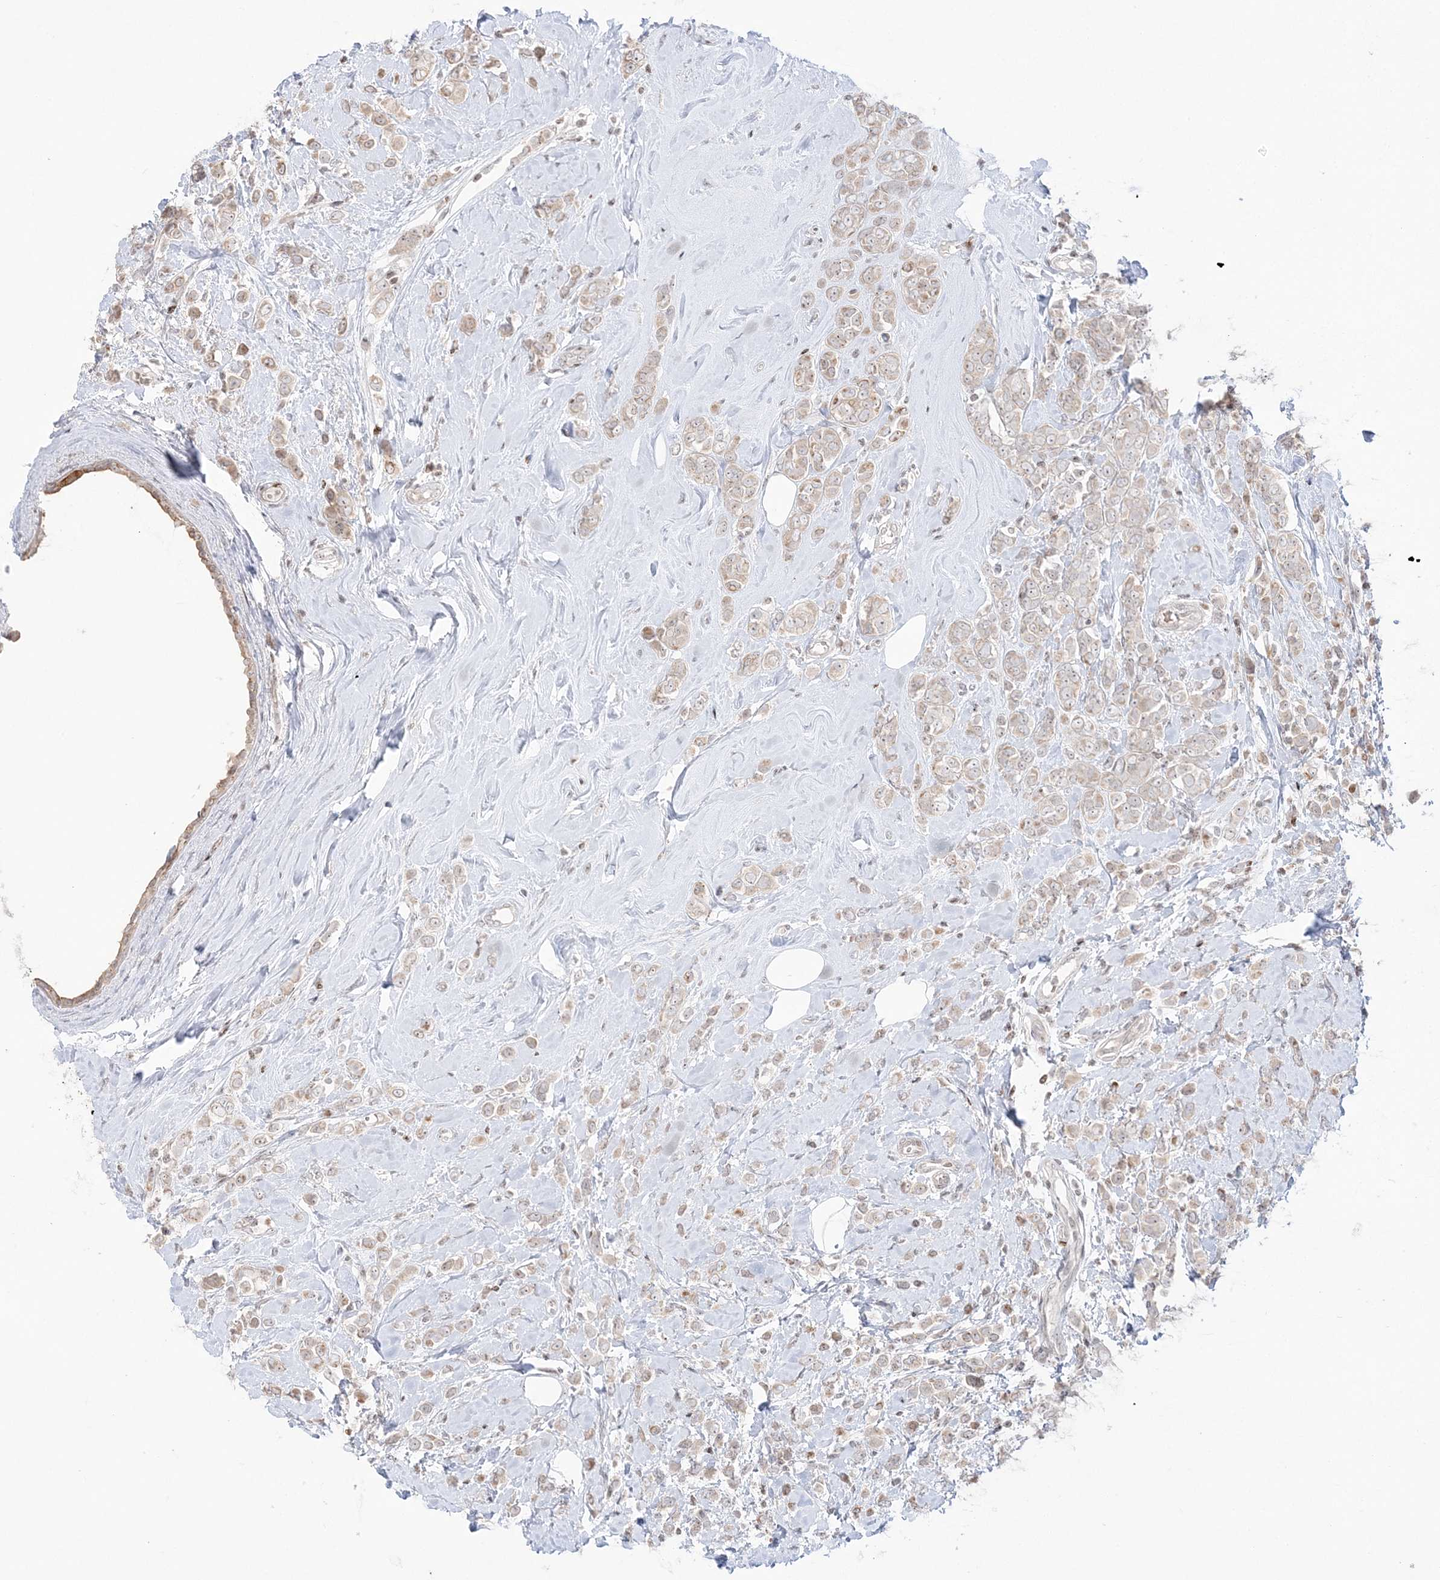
{"staining": {"intensity": "weak", "quantity": "<25%", "location": "cytoplasmic/membranous"}, "tissue": "breast cancer", "cell_type": "Tumor cells", "image_type": "cancer", "snomed": [{"axis": "morphology", "description": "Lobular carcinoma"}, {"axis": "topography", "description": "Breast"}], "caption": "Immunohistochemistry (IHC) of human breast cancer (lobular carcinoma) shows no positivity in tumor cells. (Stains: DAB (3,3'-diaminobenzidine) immunohistochemistry with hematoxylin counter stain, Microscopy: brightfield microscopy at high magnification).", "gene": "SH3BP4", "patient": {"sex": "female", "age": 47}}